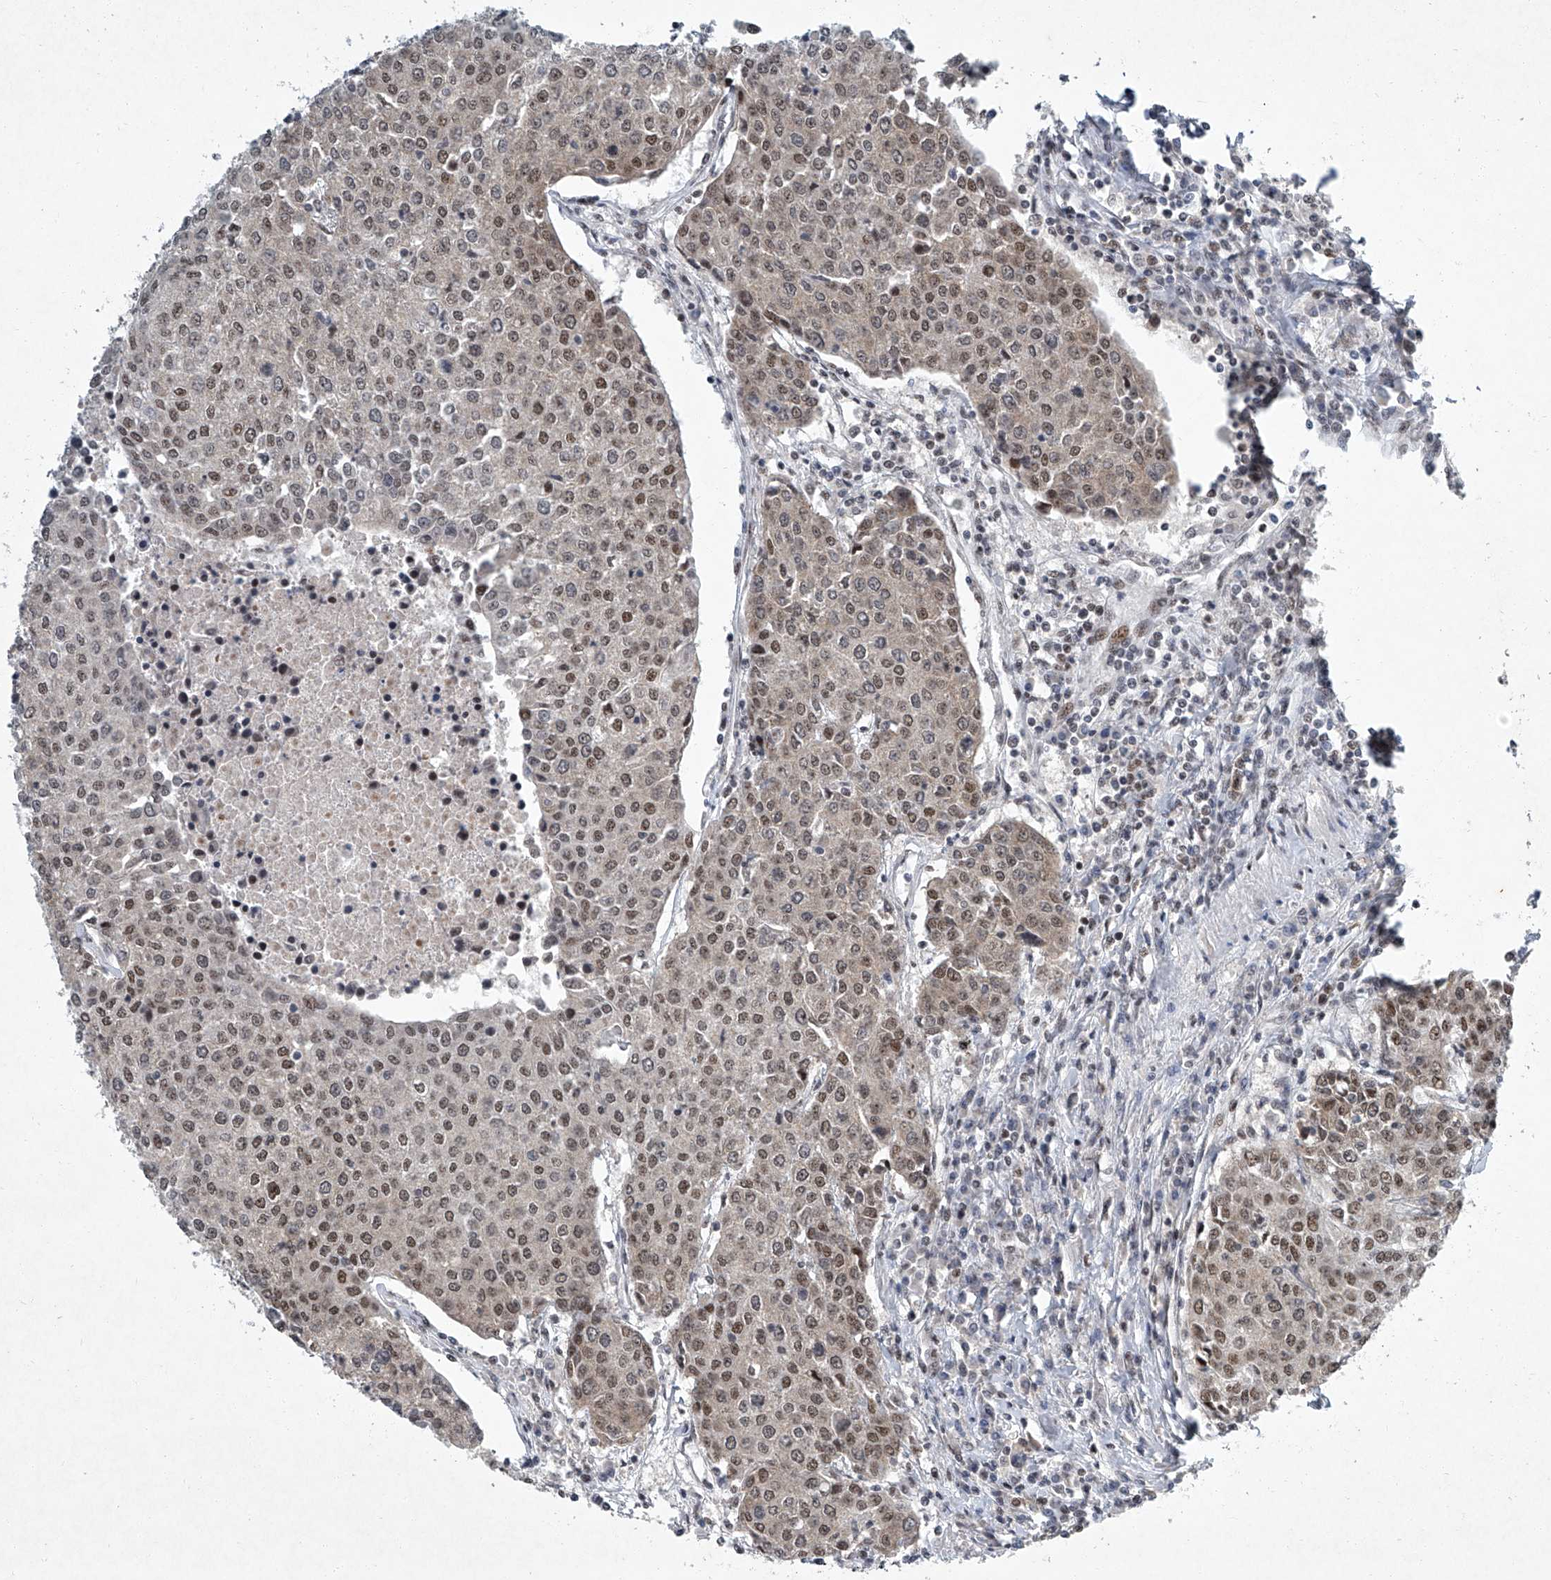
{"staining": {"intensity": "moderate", "quantity": ">75%", "location": "nuclear"}, "tissue": "urothelial cancer", "cell_type": "Tumor cells", "image_type": "cancer", "snomed": [{"axis": "morphology", "description": "Urothelial carcinoma, High grade"}, {"axis": "topography", "description": "Urinary bladder"}], "caption": "Immunohistochemical staining of urothelial cancer displays medium levels of moderate nuclear protein staining in approximately >75% of tumor cells. The staining is performed using DAB brown chromogen to label protein expression. The nuclei are counter-stained blue using hematoxylin.", "gene": "TFDP1", "patient": {"sex": "female", "age": 85}}